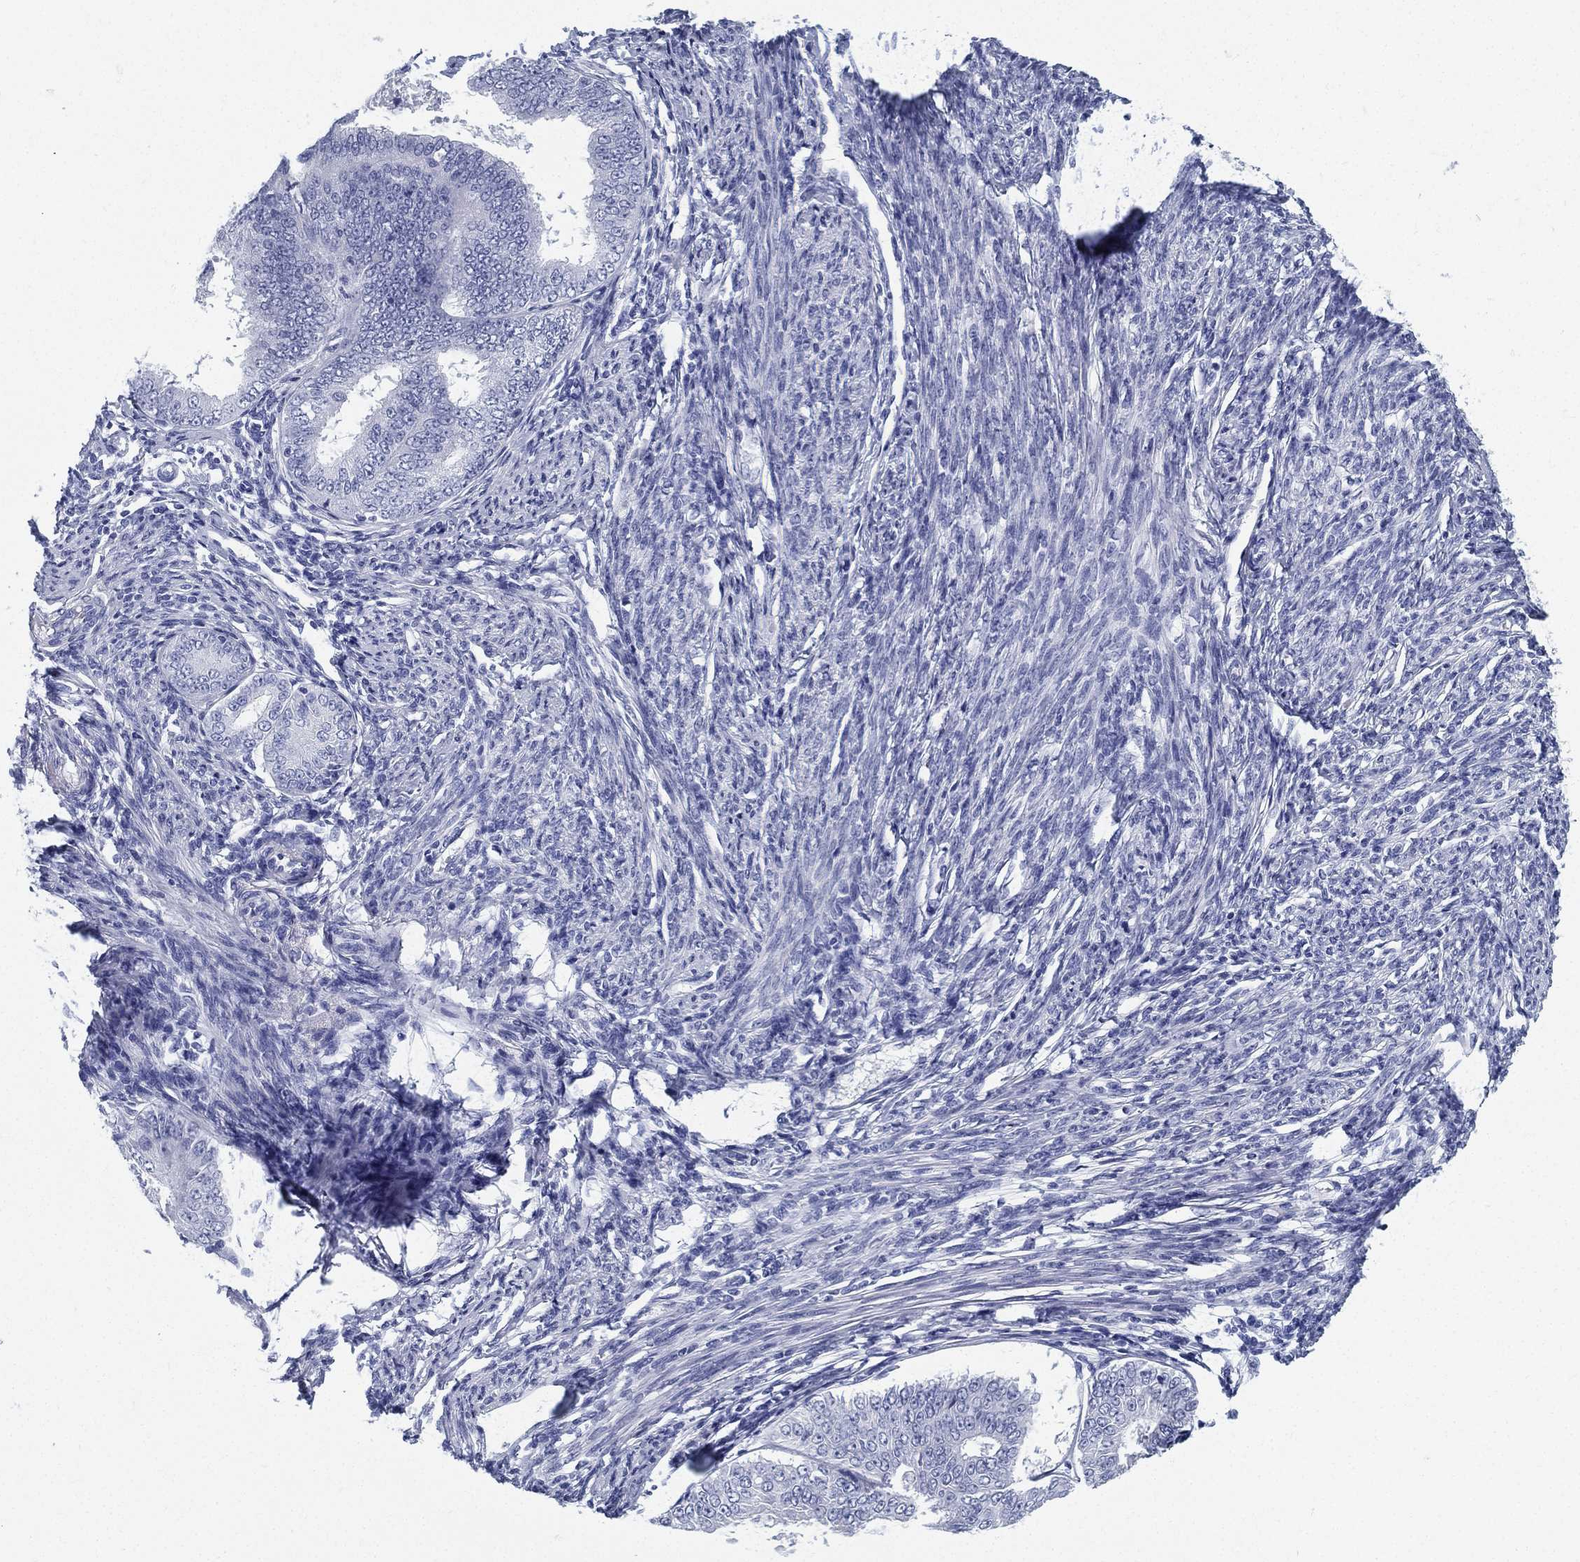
{"staining": {"intensity": "negative", "quantity": "none", "location": "none"}, "tissue": "endometrial cancer", "cell_type": "Tumor cells", "image_type": "cancer", "snomed": [{"axis": "morphology", "description": "Adenocarcinoma, NOS"}, {"axis": "topography", "description": "Endometrium"}], "caption": "This image is of endometrial cancer (adenocarcinoma) stained with IHC to label a protein in brown with the nuclei are counter-stained blue. There is no expression in tumor cells.", "gene": "ATP1B2", "patient": {"sex": "female", "age": 63}}